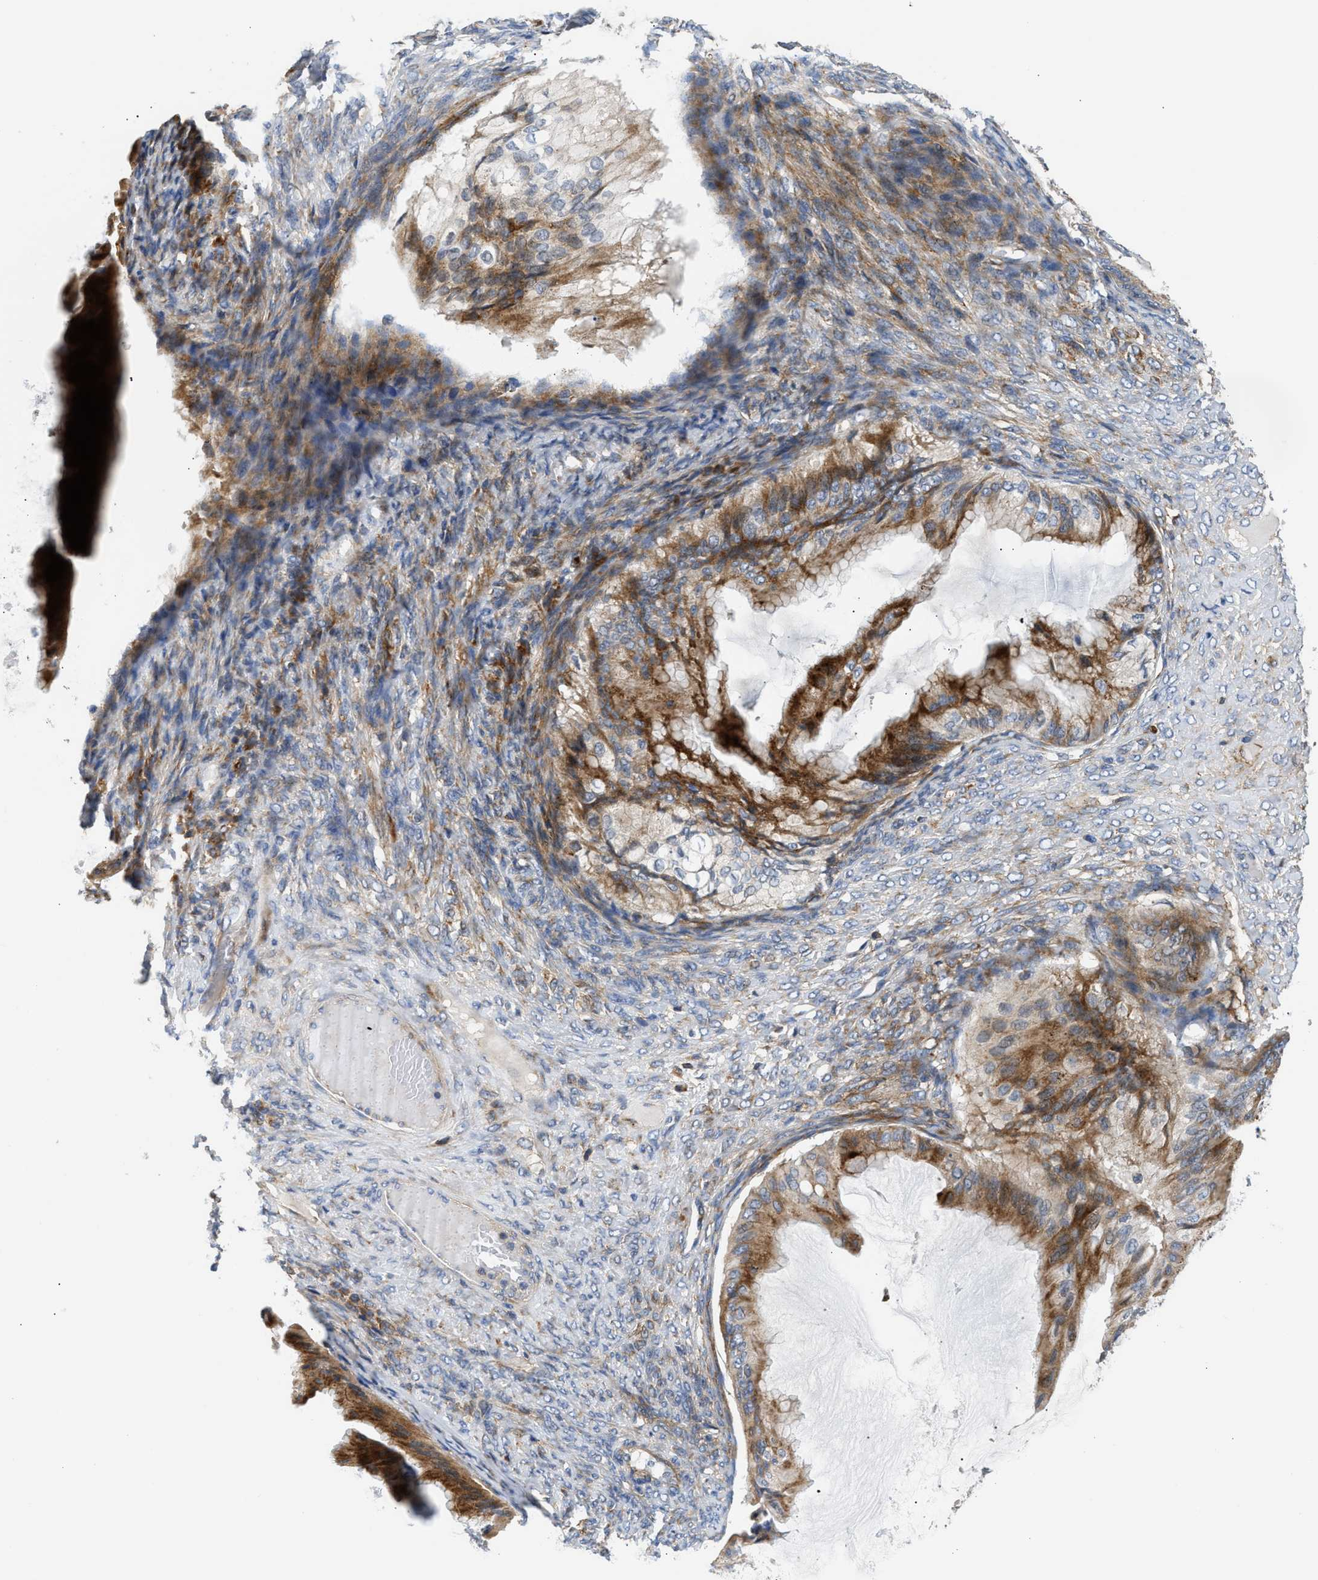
{"staining": {"intensity": "strong", "quantity": ">75%", "location": "cytoplasmic/membranous"}, "tissue": "ovarian cancer", "cell_type": "Tumor cells", "image_type": "cancer", "snomed": [{"axis": "morphology", "description": "Cystadenocarcinoma, mucinous, NOS"}, {"axis": "topography", "description": "Ovary"}], "caption": "Ovarian mucinous cystadenocarcinoma stained for a protein shows strong cytoplasmic/membranous positivity in tumor cells.", "gene": "AMZ1", "patient": {"sex": "female", "age": 61}}